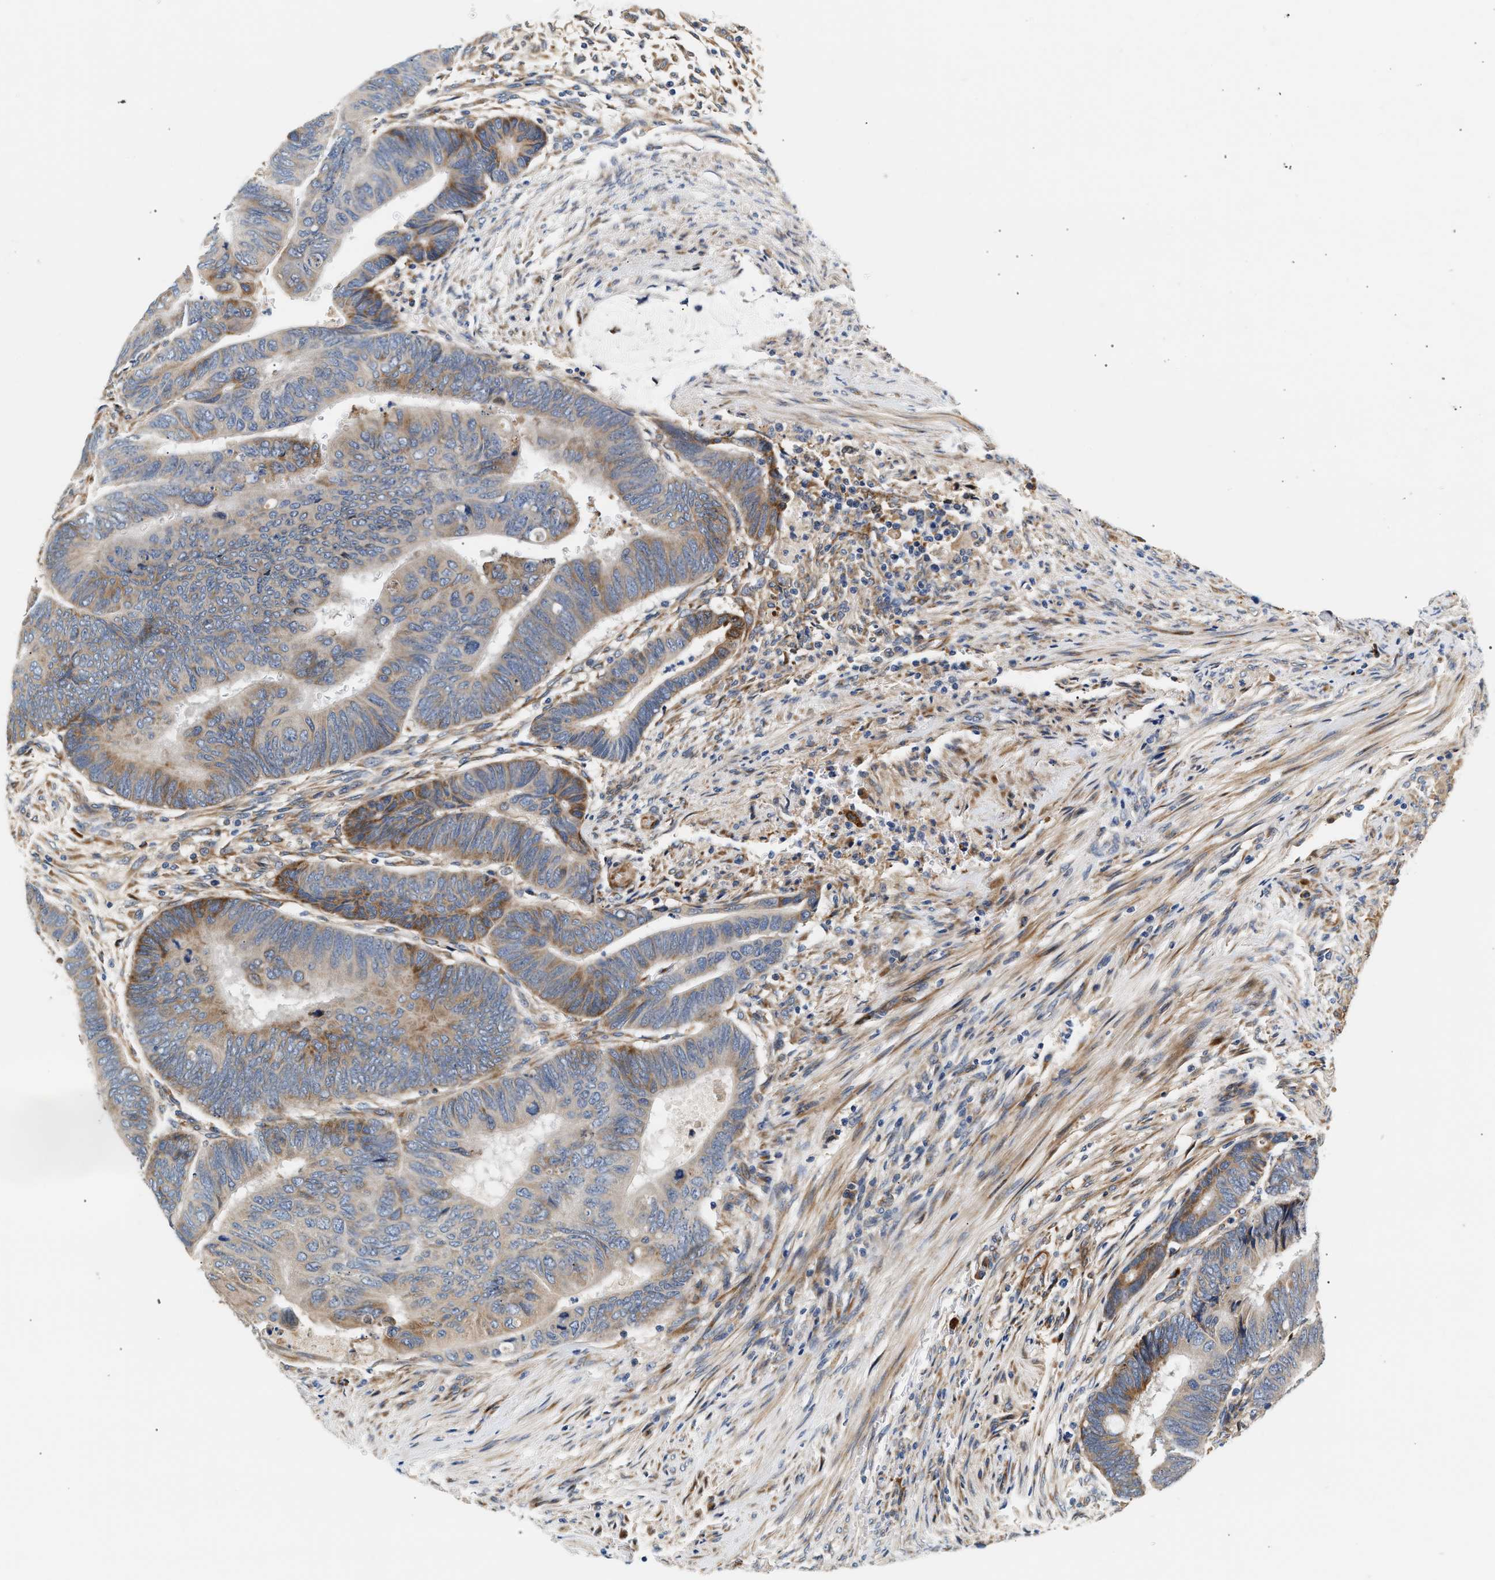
{"staining": {"intensity": "moderate", "quantity": "25%-75%", "location": "cytoplasmic/membranous"}, "tissue": "colorectal cancer", "cell_type": "Tumor cells", "image_type": "cancer", "snomed": [{"axis": "morphology", "description": "Normal tissue, NOS"}, {"axis": "morphology", "description": "Adenocarcinoma, NOS"}, {"axis": "topography", "description": "Rectum"}, {"axis": "topography", "description": "Peripheral nerve tissue"}], "caption": "Protein positivity by immunohistochemistry displays moderate cytoplasmic/membranous staining in about 25%-75% of tumor cells in colorectal adenocarcinoma. (Stains: DAB in brown, nuclei in blue, Microscopy: brightfield microscopy at high magnification).", "gene": "IFT74", "patient": {"sex": "male", "age": 92}}